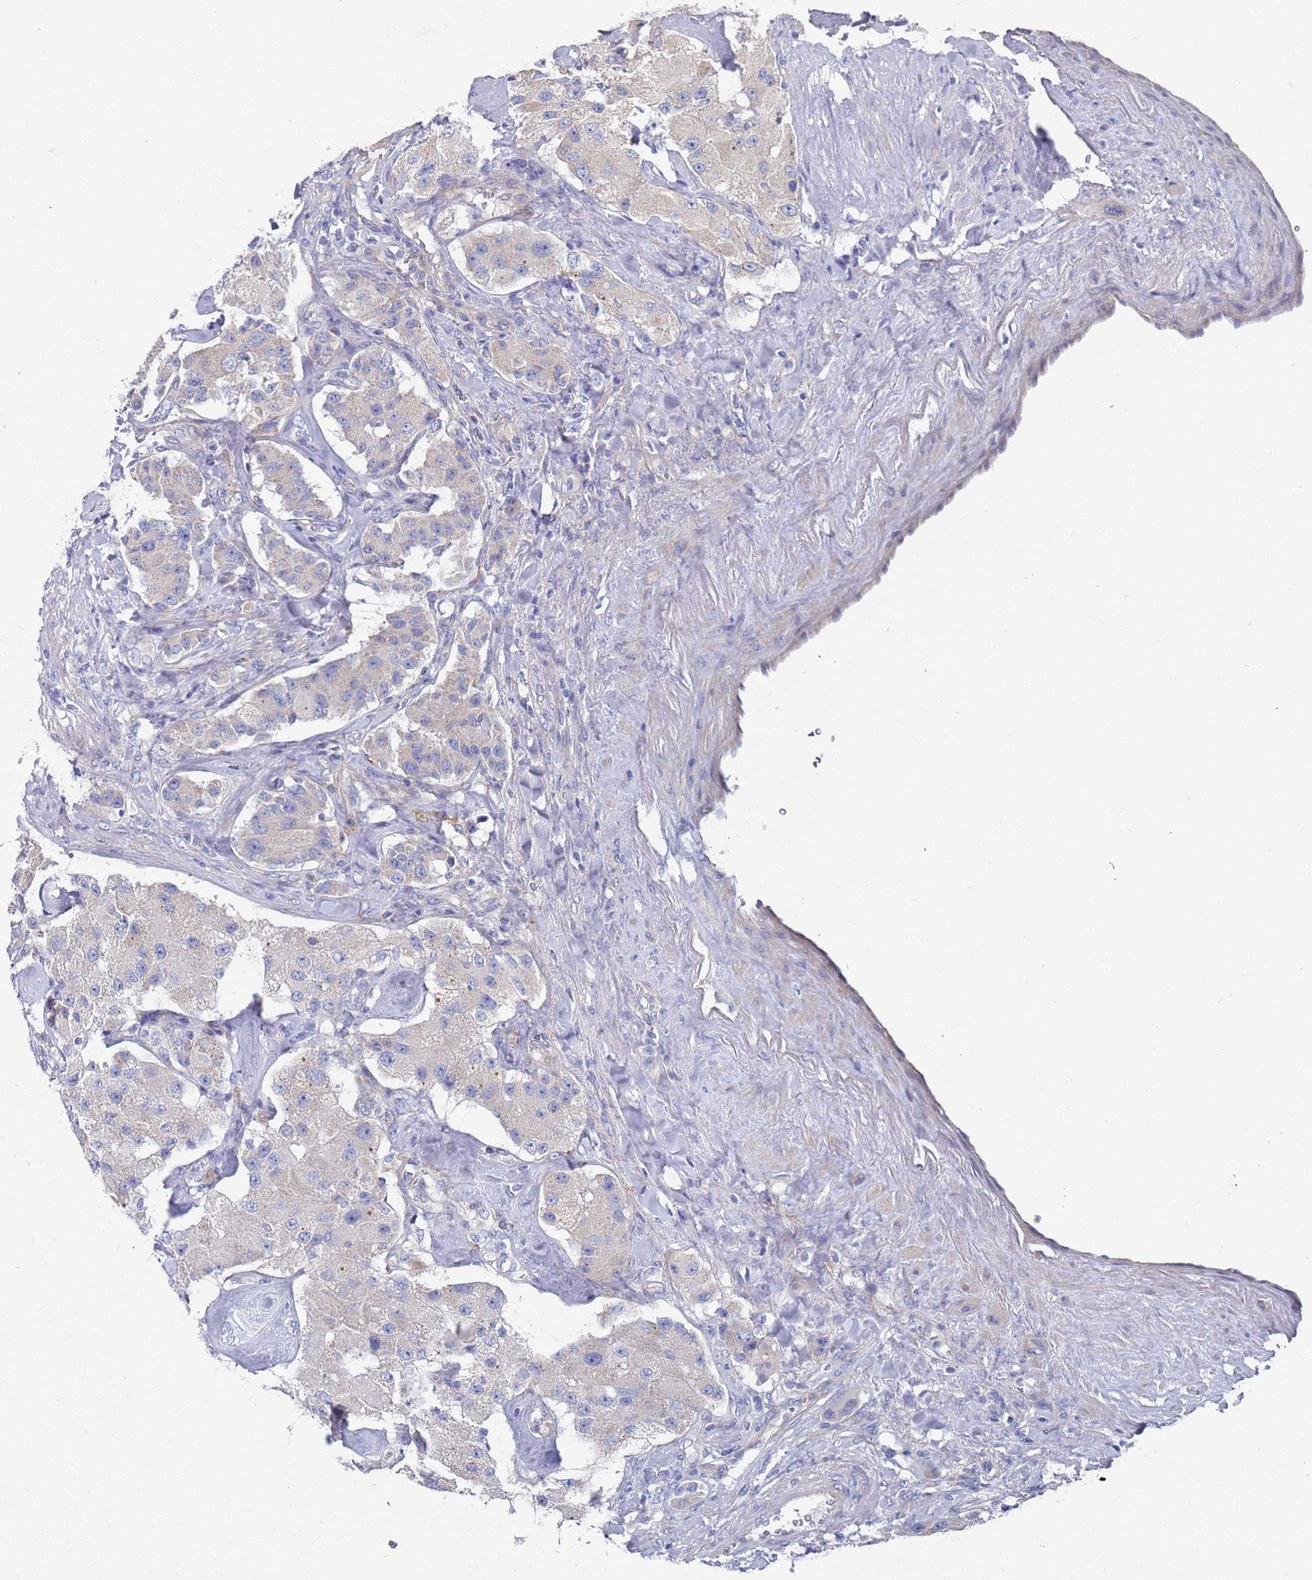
{"staining": {"intensity": "negative", "quantity": "none", "location": "none"}, "tissue": "carcinoid", "cell_type": "Tumor cells", "image_type": "cancer", "snomed": [{"axis": "morphology", "description": "Carcinoid, malignant, NOS"}, {"axis": "topography", "description": "Pancreas"}], "caption": "Immunohistochemical staining of human carcinoid (malignant) demonstrates no significant staining in tumor cells.", "gene": "SCAPER", "patient": {"sex": "male", "age": 41}}